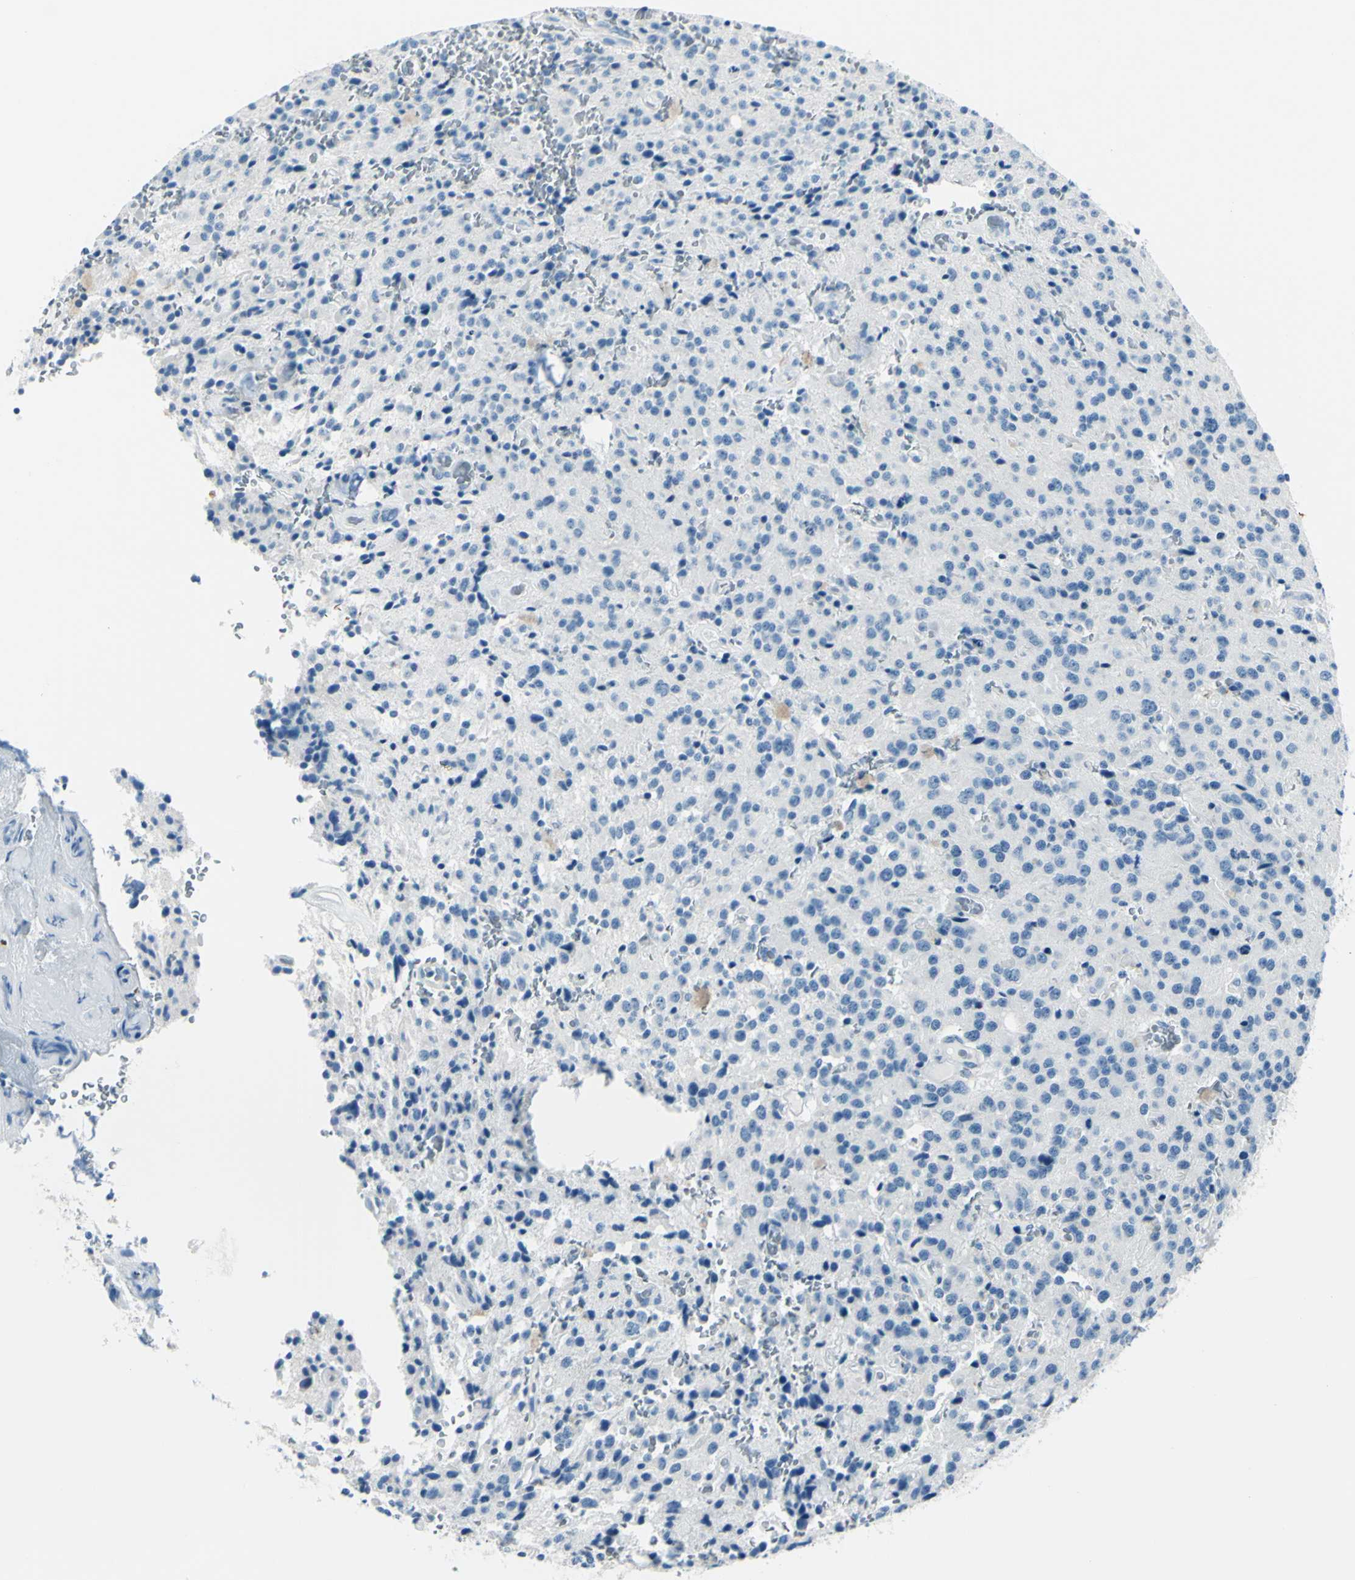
{"staining": {"intensity": "negative", "quantity": "none", "location": "none"}, "tissue": "glioma", "cell_type": "Tumor cells", "image_type": "cancer", "snomed": [{"axis": "morphology", "description": "Glioma, malignant, Low grade"}, {"axis": "topography", "description": "Brain"}], "caption": "Tumor cells show no significant expression in glioma.", "gene": "CDH15", "patient": {"sex": "male", "age": 58}}